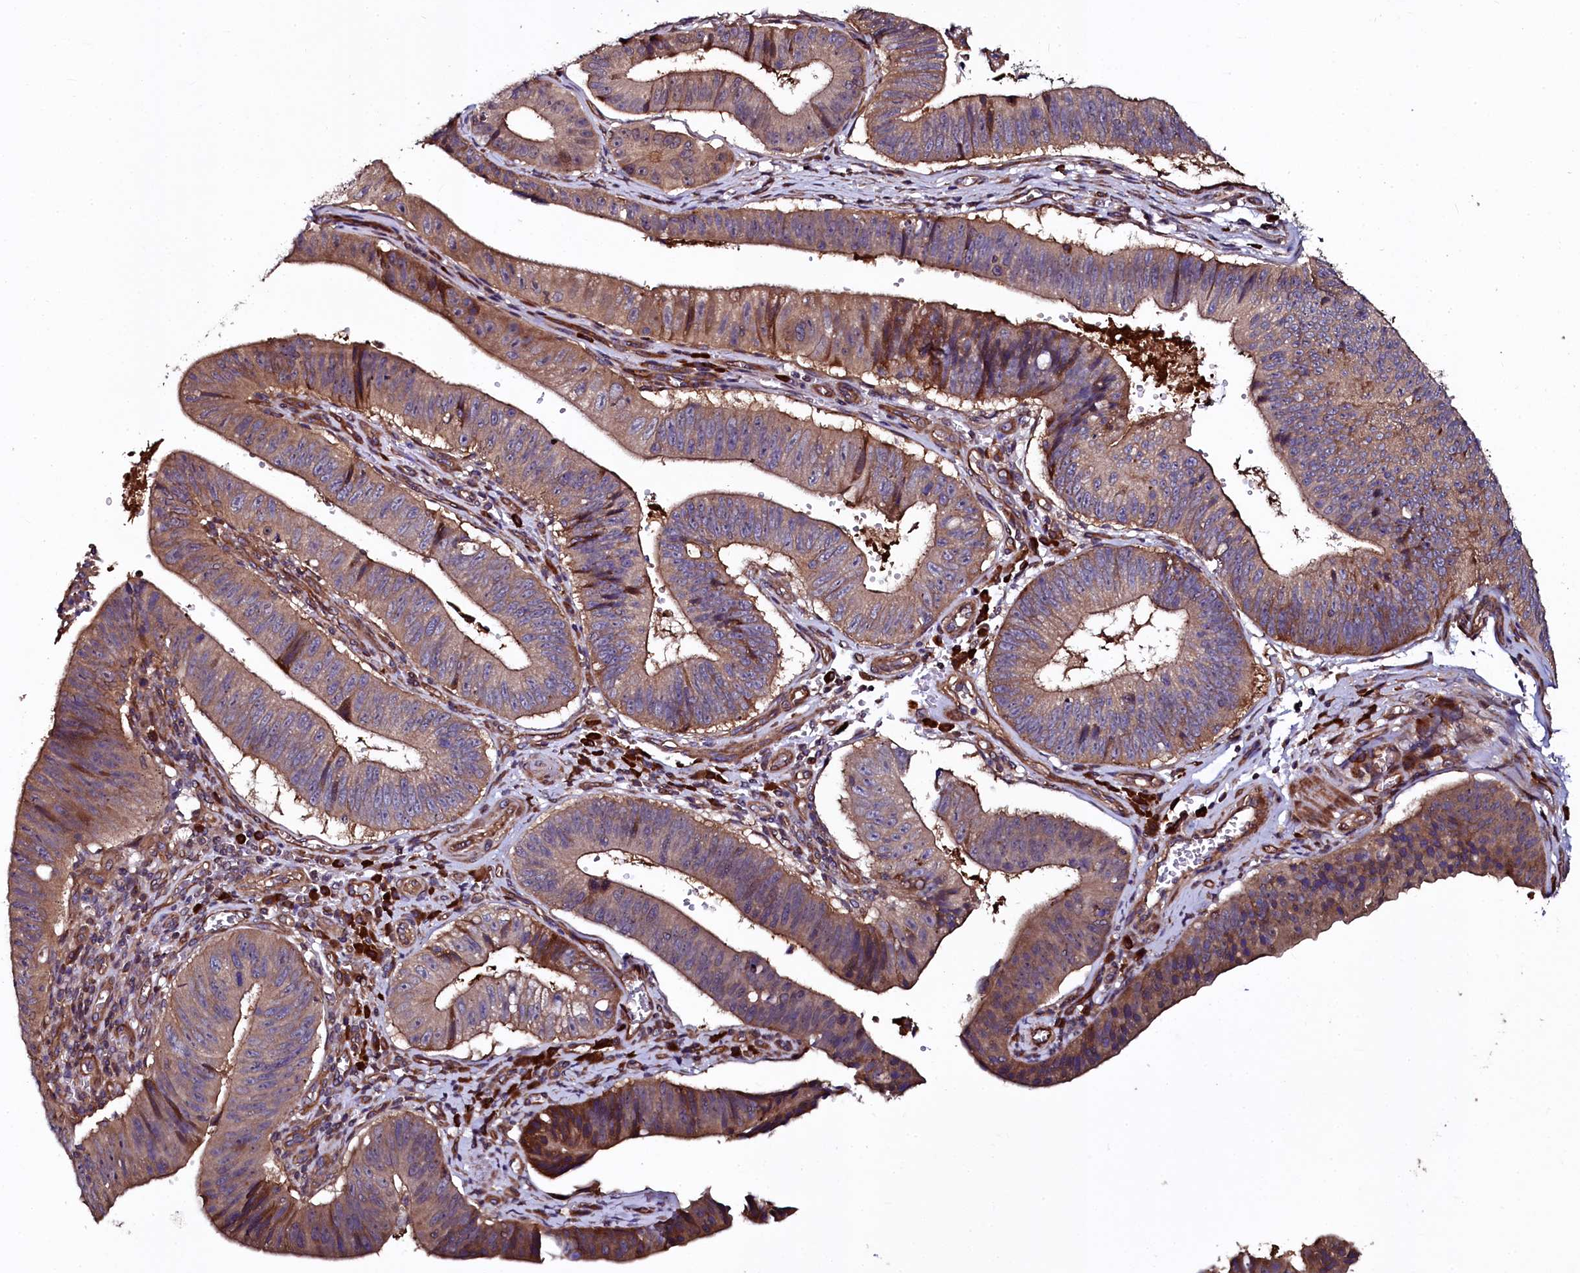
{"staining": {"intensity": "strong", "quantity": ">75%", "location": "cytoplasmic/membranous"}, "tissue": "stomach cancer", "cell_type": "Tumor cells", "image_type": "cancer", "snomed": [{"axis": "morphology", "description": "Adenocarcinoma, NOS"}, {"axis": "topography", "description": "Stomach"}], "caption": "A photomicrograph showing strong cytoplasmic/membranous positivity in about >75% of tumor cells in stomach cancer (adenocarcinoma), as visualized by brown immunohistochemical staining.", "gene": "USPL1", "patient": {"sex": "male", "age": 59}}